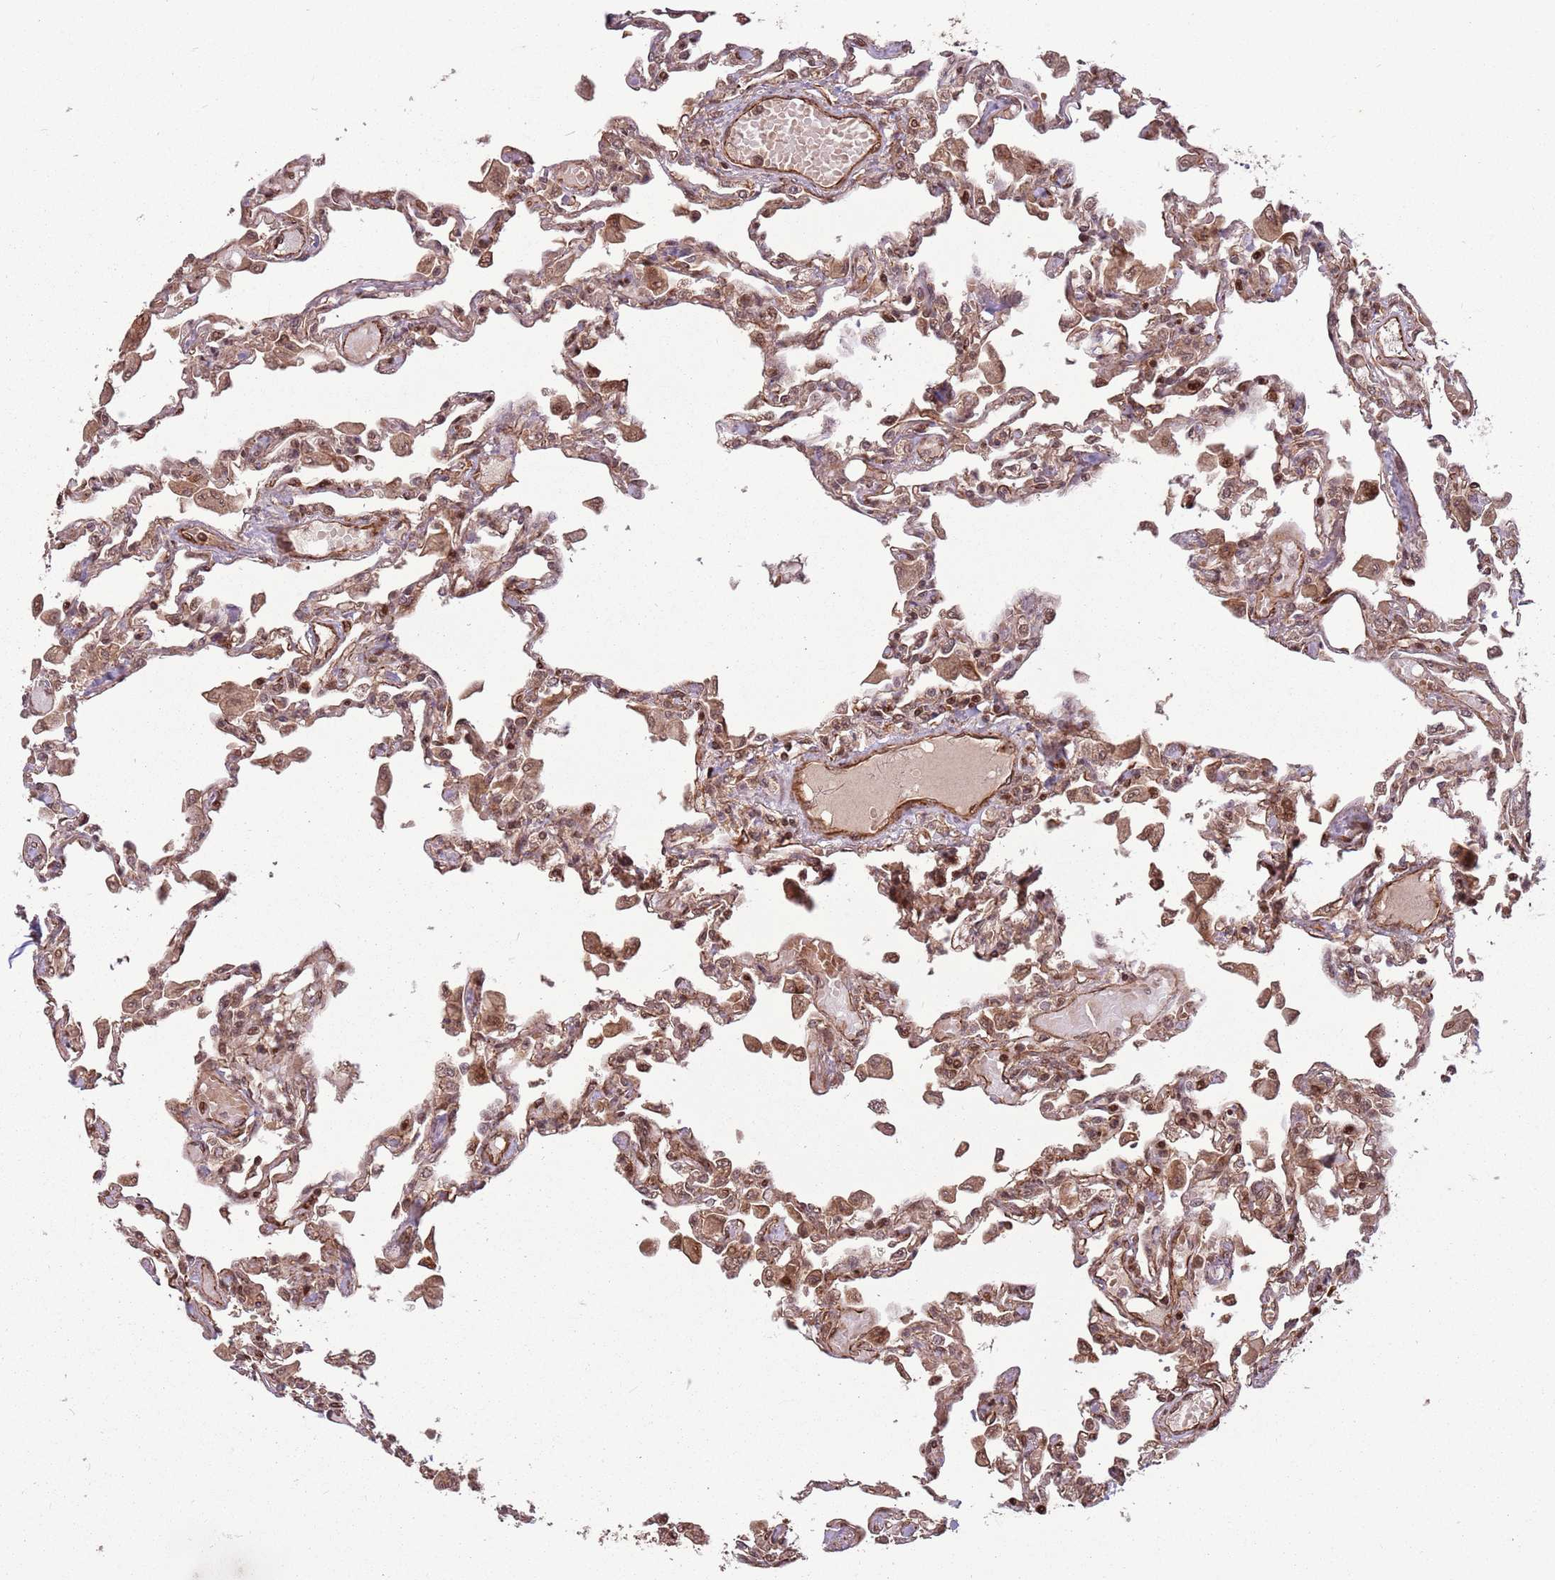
{"staining": {"intensity": "moderate", "quantity": ">75%", "location": "cytoplasmic/membranous,nuclear"}, "tissue": "lung", "cell_type": "Alveolar cells", "image_type": "normal", "snomed": [{"axis": "morphology", "description": "Normal tissue, NOS"}, {"axis": "topography", "description": "Bronchus"}, {"axis": "topography", "description": "Lung"}], "caption": "Lung stained with DAB IHC displays medium levels of moderate cytoplasmic/membranous,nuclear positivity in approximately >75% of alveolar cells.", "gene": "ADAMTS3", "patient": {"sex": "female", "age": 49}}